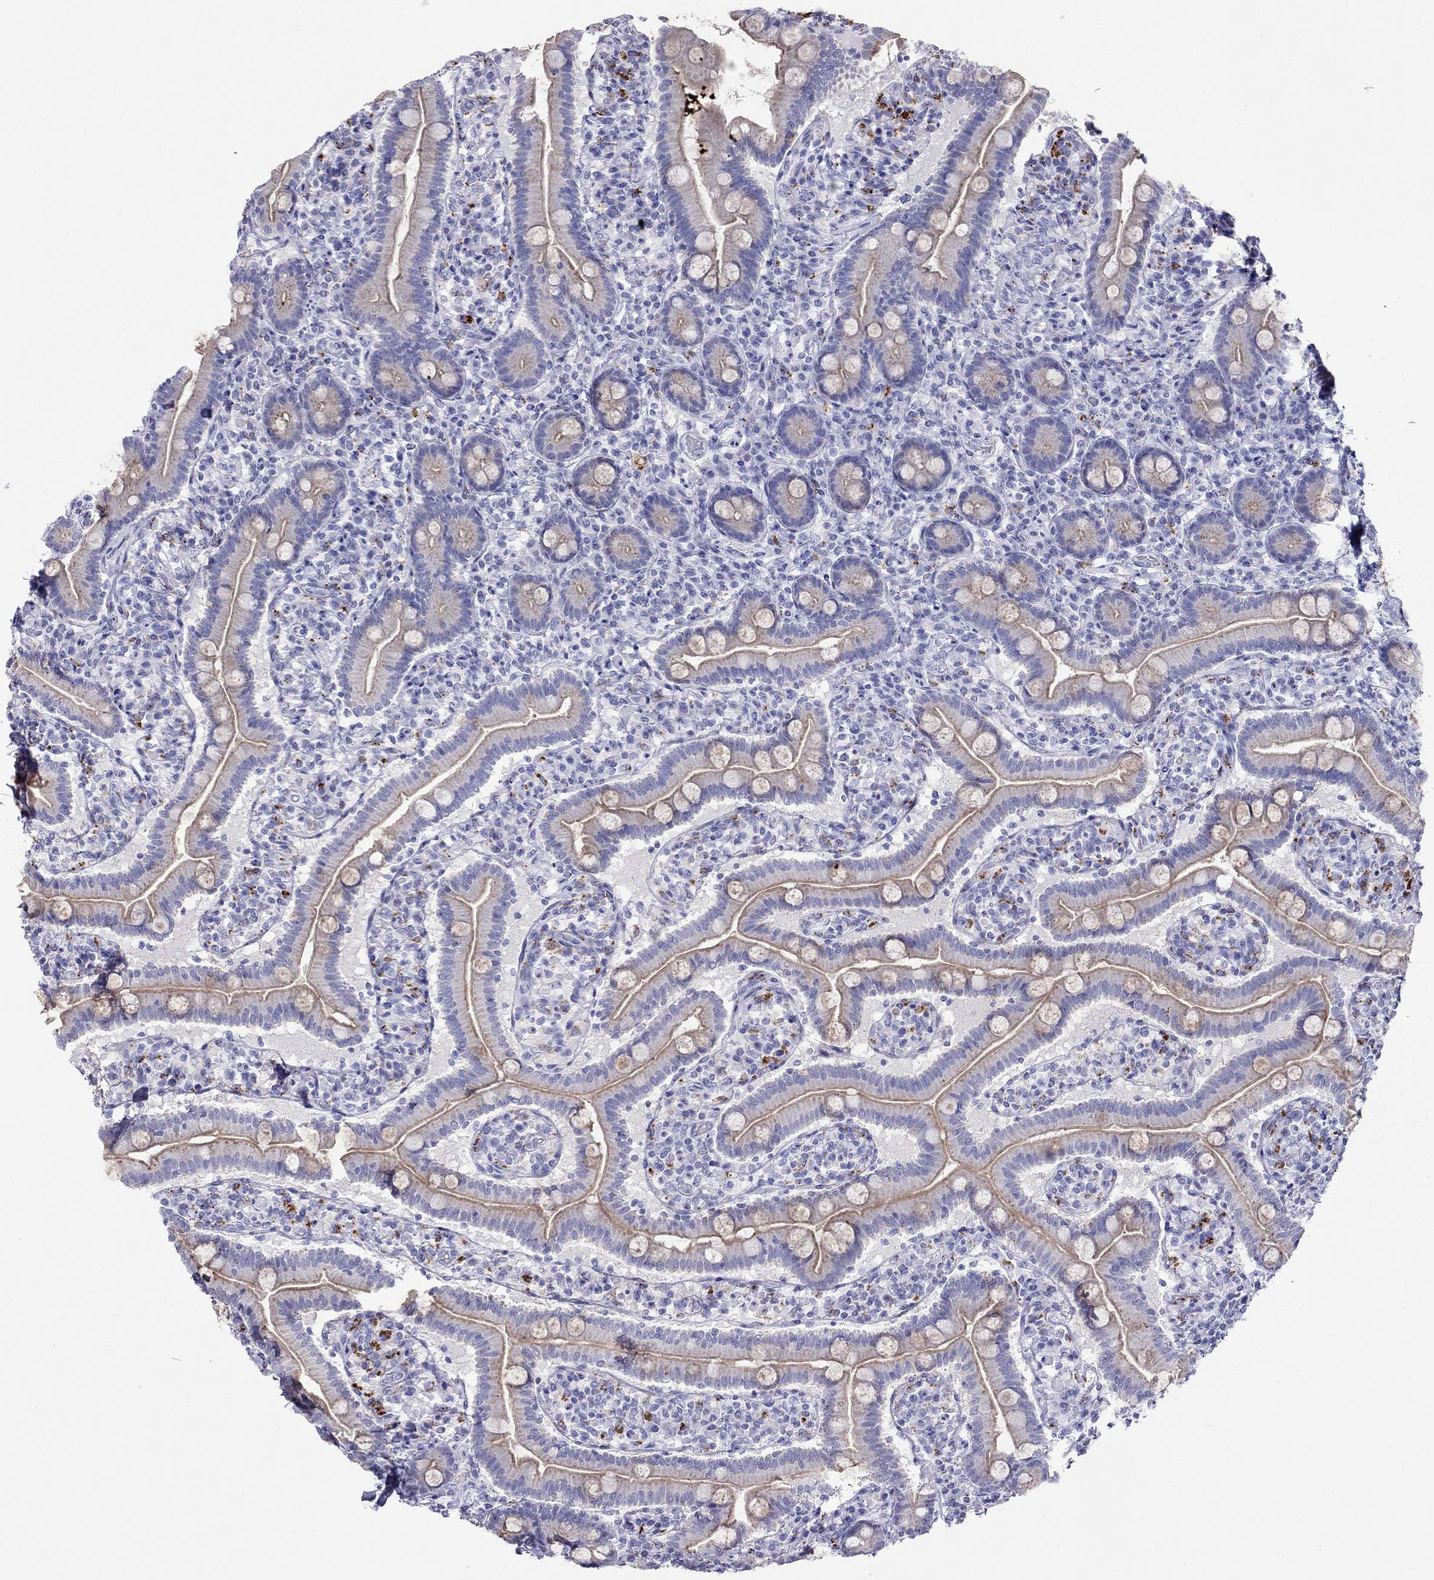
{"staining": {"intensity": "weak", "quantity": "<25%", "location": "cytoplasmic/membranous"}, "tissue": "small intestine", "cell_type": "Glandular cells", "image_type": "normal", "snomed": [{"axis": "morphology", "description": "Normal tissue, NOS"}, {"axis": "topography", "description": "Small intestine"}], "caption": "High magnification brightfield microscopy of benign small intestine stained with DAB (brown) and counterstained with hematoxylin (blue): glandular cells show no significant positivity.", "gene": "CLPSL2", "patient": {"sex": "male", "age": 66}}